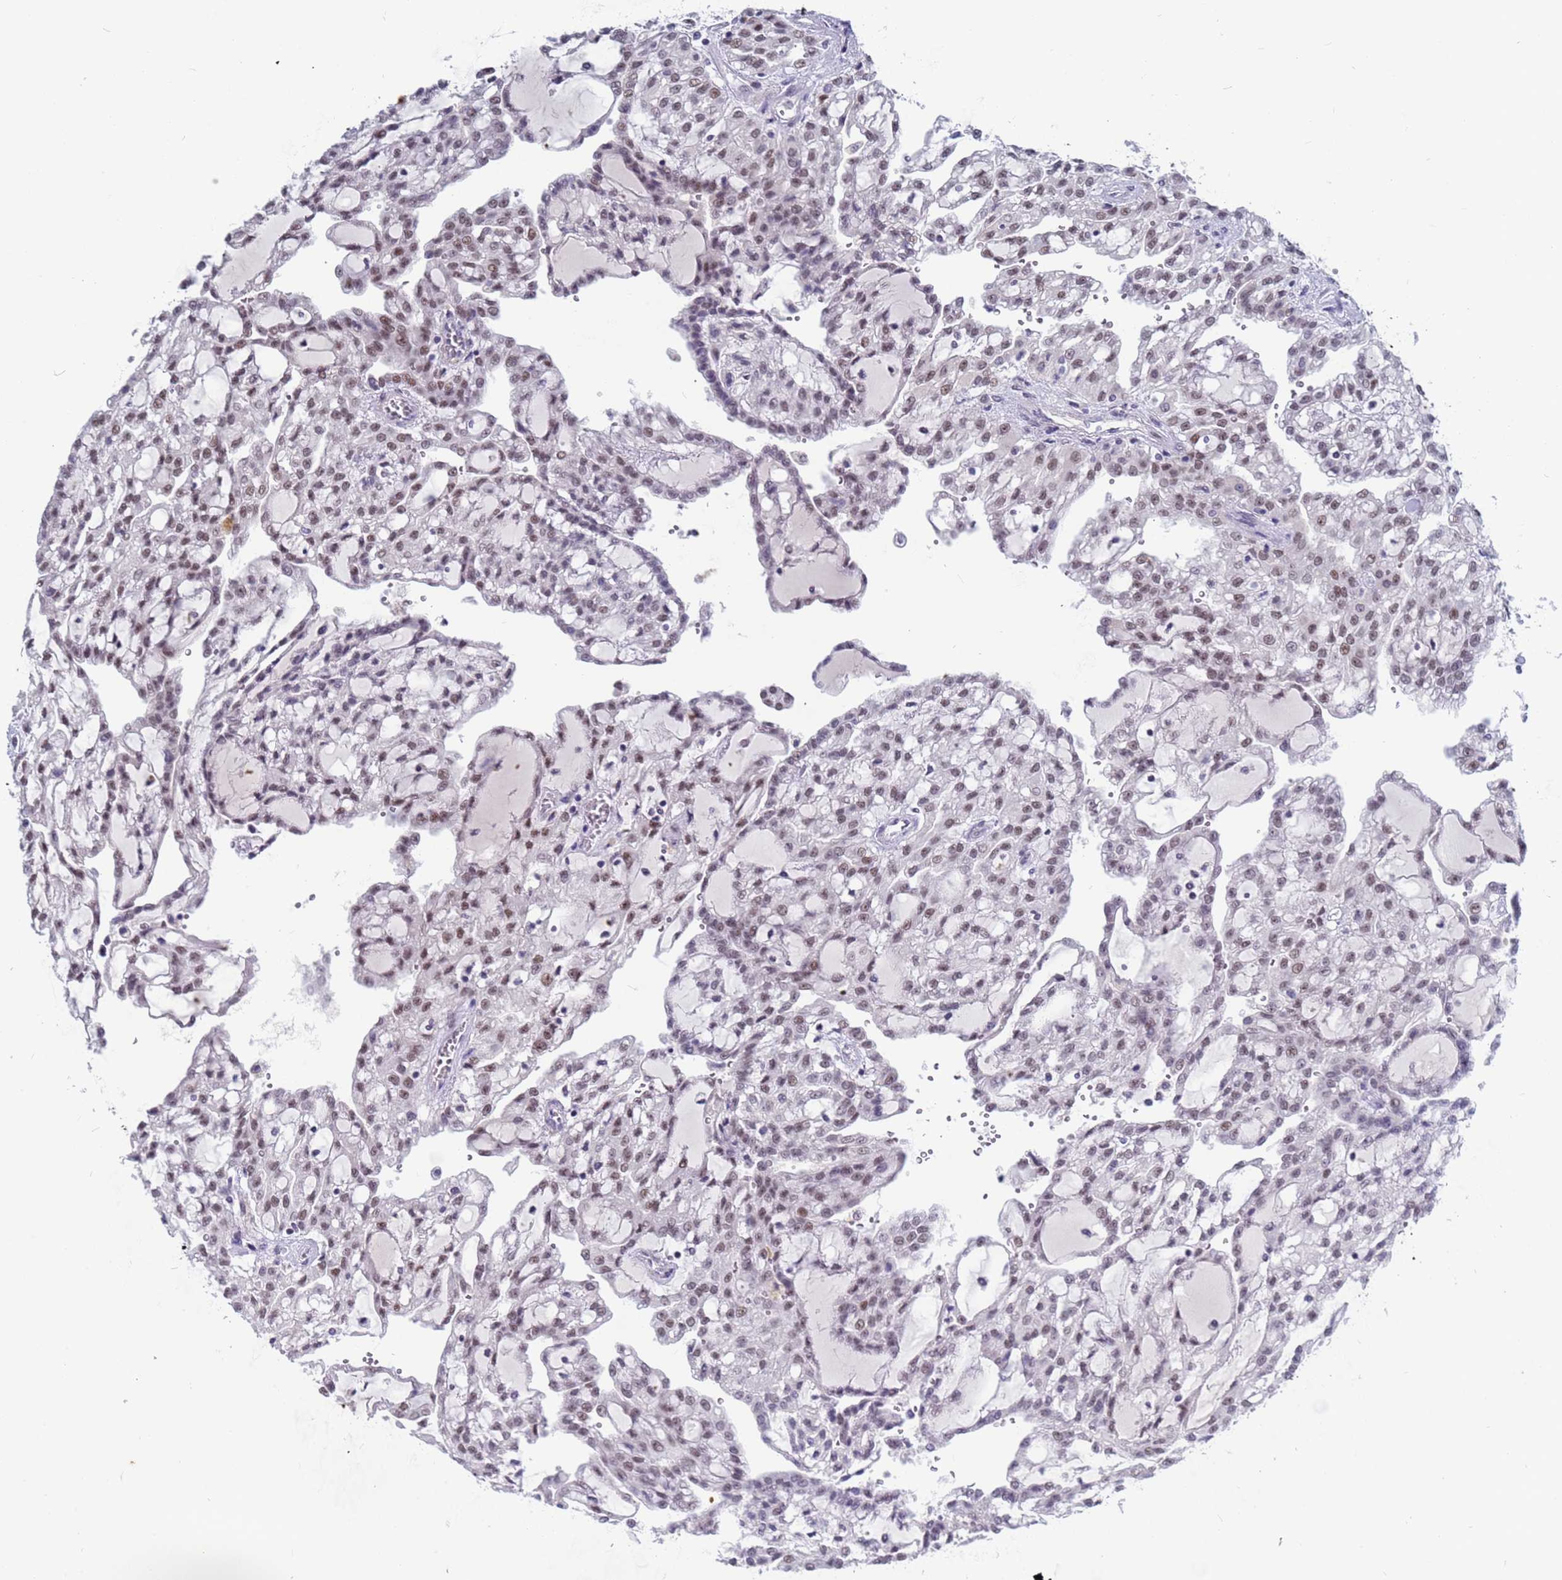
{"staining": {"intensity": "weak", "quantity": ">75%", "location": "nuclear"}, "tissue": "renal cancer", "cell_type": "Tumor cells", "image_type": "cancer", "snomed": [{"axis": "morphology", "description": "Adenocarcinoma, NOS"}, {"axis": "topography", "description": "Kidney"}], "caption": "A histopathology image showing weak nuclear positivity in about >75% of tumor cells in renal cancer, as visualized by brown immunohistochemical staining.", "gene": "CXorf65", "patient": {"sex": "male", "age": 63}}